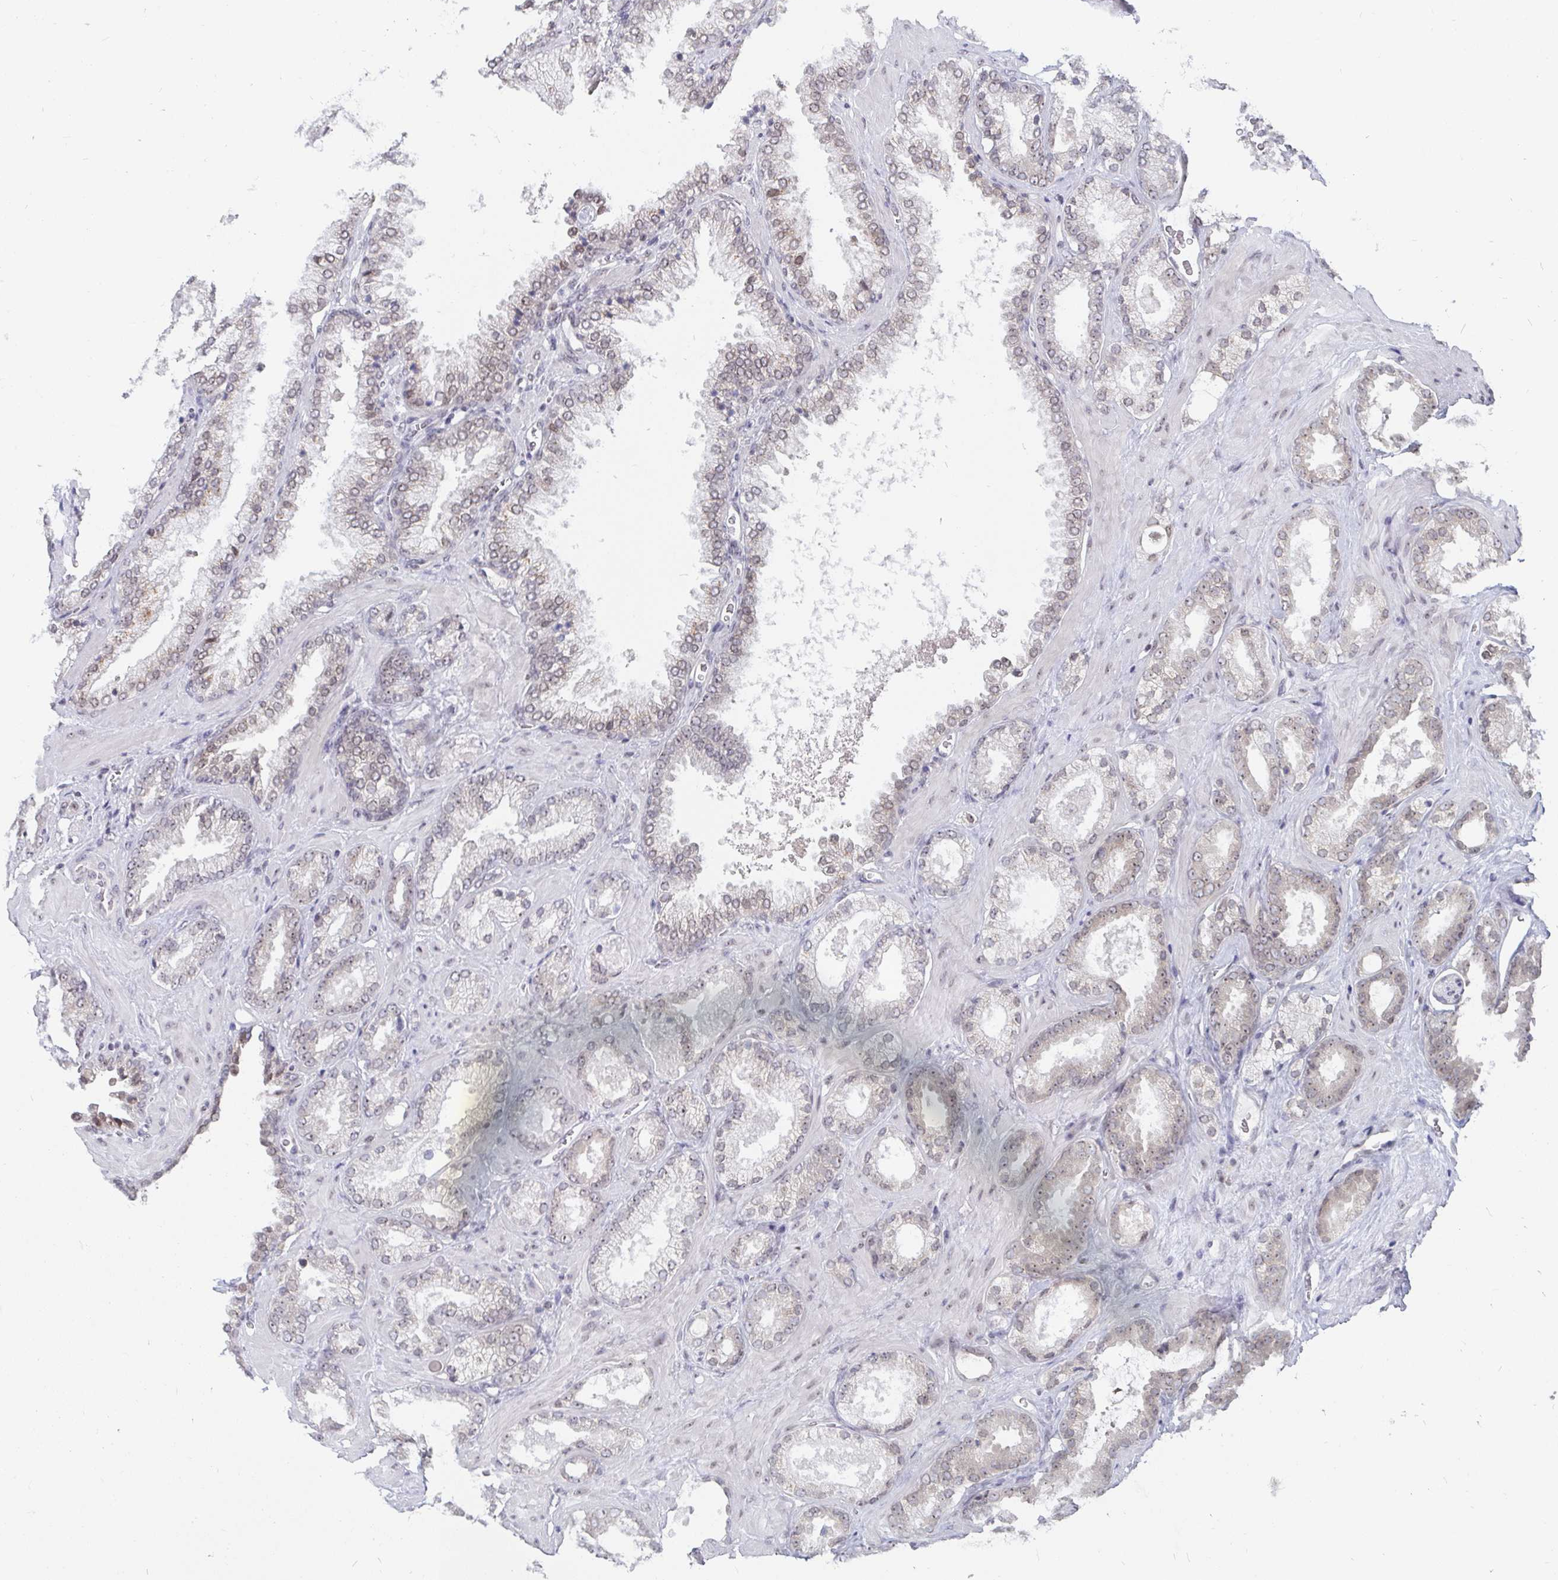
{"staining": {"intensity": "weak", "quantity": "<25%", "location": "nuclear"}, "tissue": "prostate cancer", "cell_type": "Tumor cells", "image_type": "cancer", "snomed": [{"axis": "morphology", "description": "Adenocarcinoma, Low grade"}, {"axis": "topography", "description": "Prostate"}], "caption": "Immunohistochemistry histopathology image of neoplastic tissue: prostate low-grade adenocarcinoma stained with DAB (3,3'-diaminobenzidine) displays no significant protein expression in tumor cells.", "gene": "TRIP12", "patient": {"sex": "male", "age": 62}}